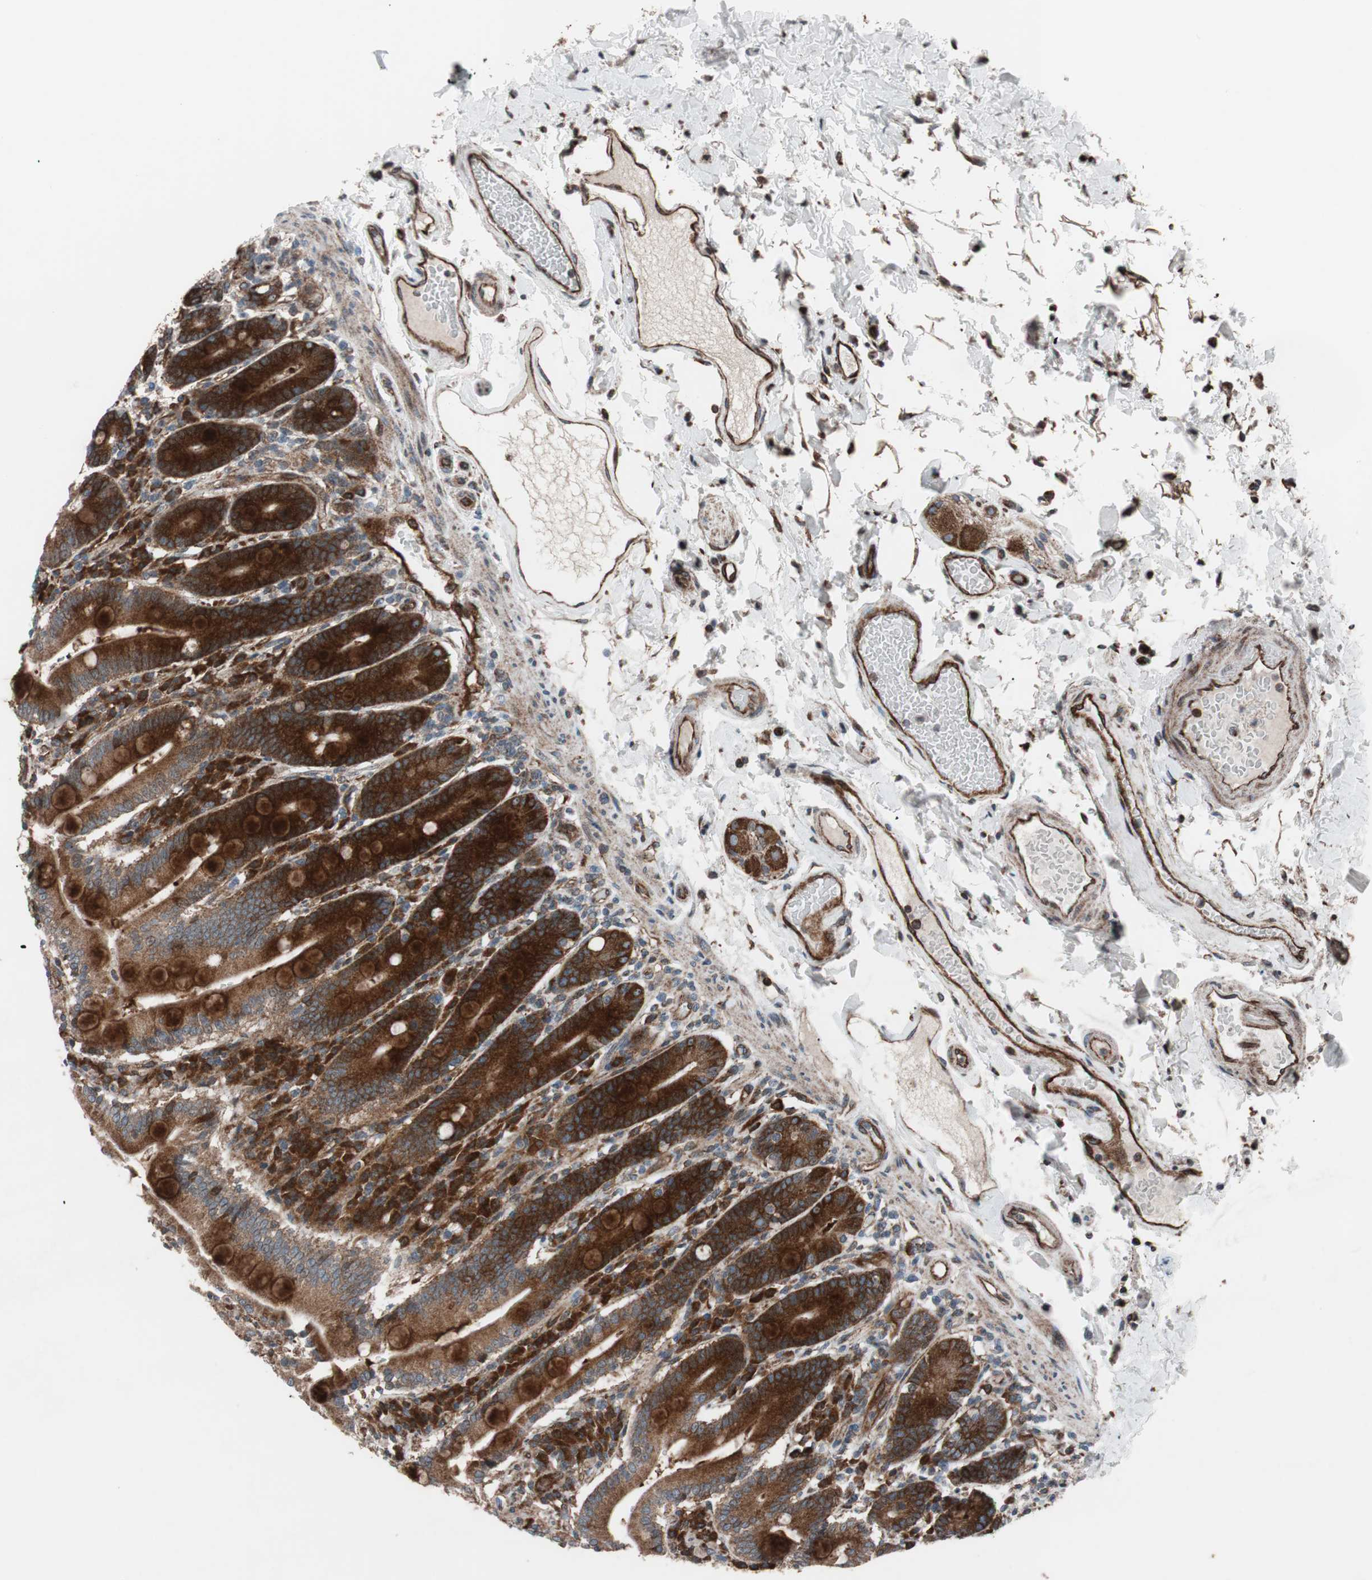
{"staining": {"intensity": "strong", "quantity": ">75%", "location": "cytoplasmic/membranous"}, "tissue": "duodenum", "cell_type": "Glandular cells", "image_type": "normal", "snomed": [{"axis": "morphology", "description": "Normal tissue, NOS"}, {"axis": "topography", "description": "Small intestine, NOS"}], "caption": "Immunohistochemical staining of unremarkable duodenum shows high levels of strong cytoplasmic/membranous staining in about >75% of glandular cells.", "gene": "CCL14", "patient": {"sex": "female", "age": 71}}